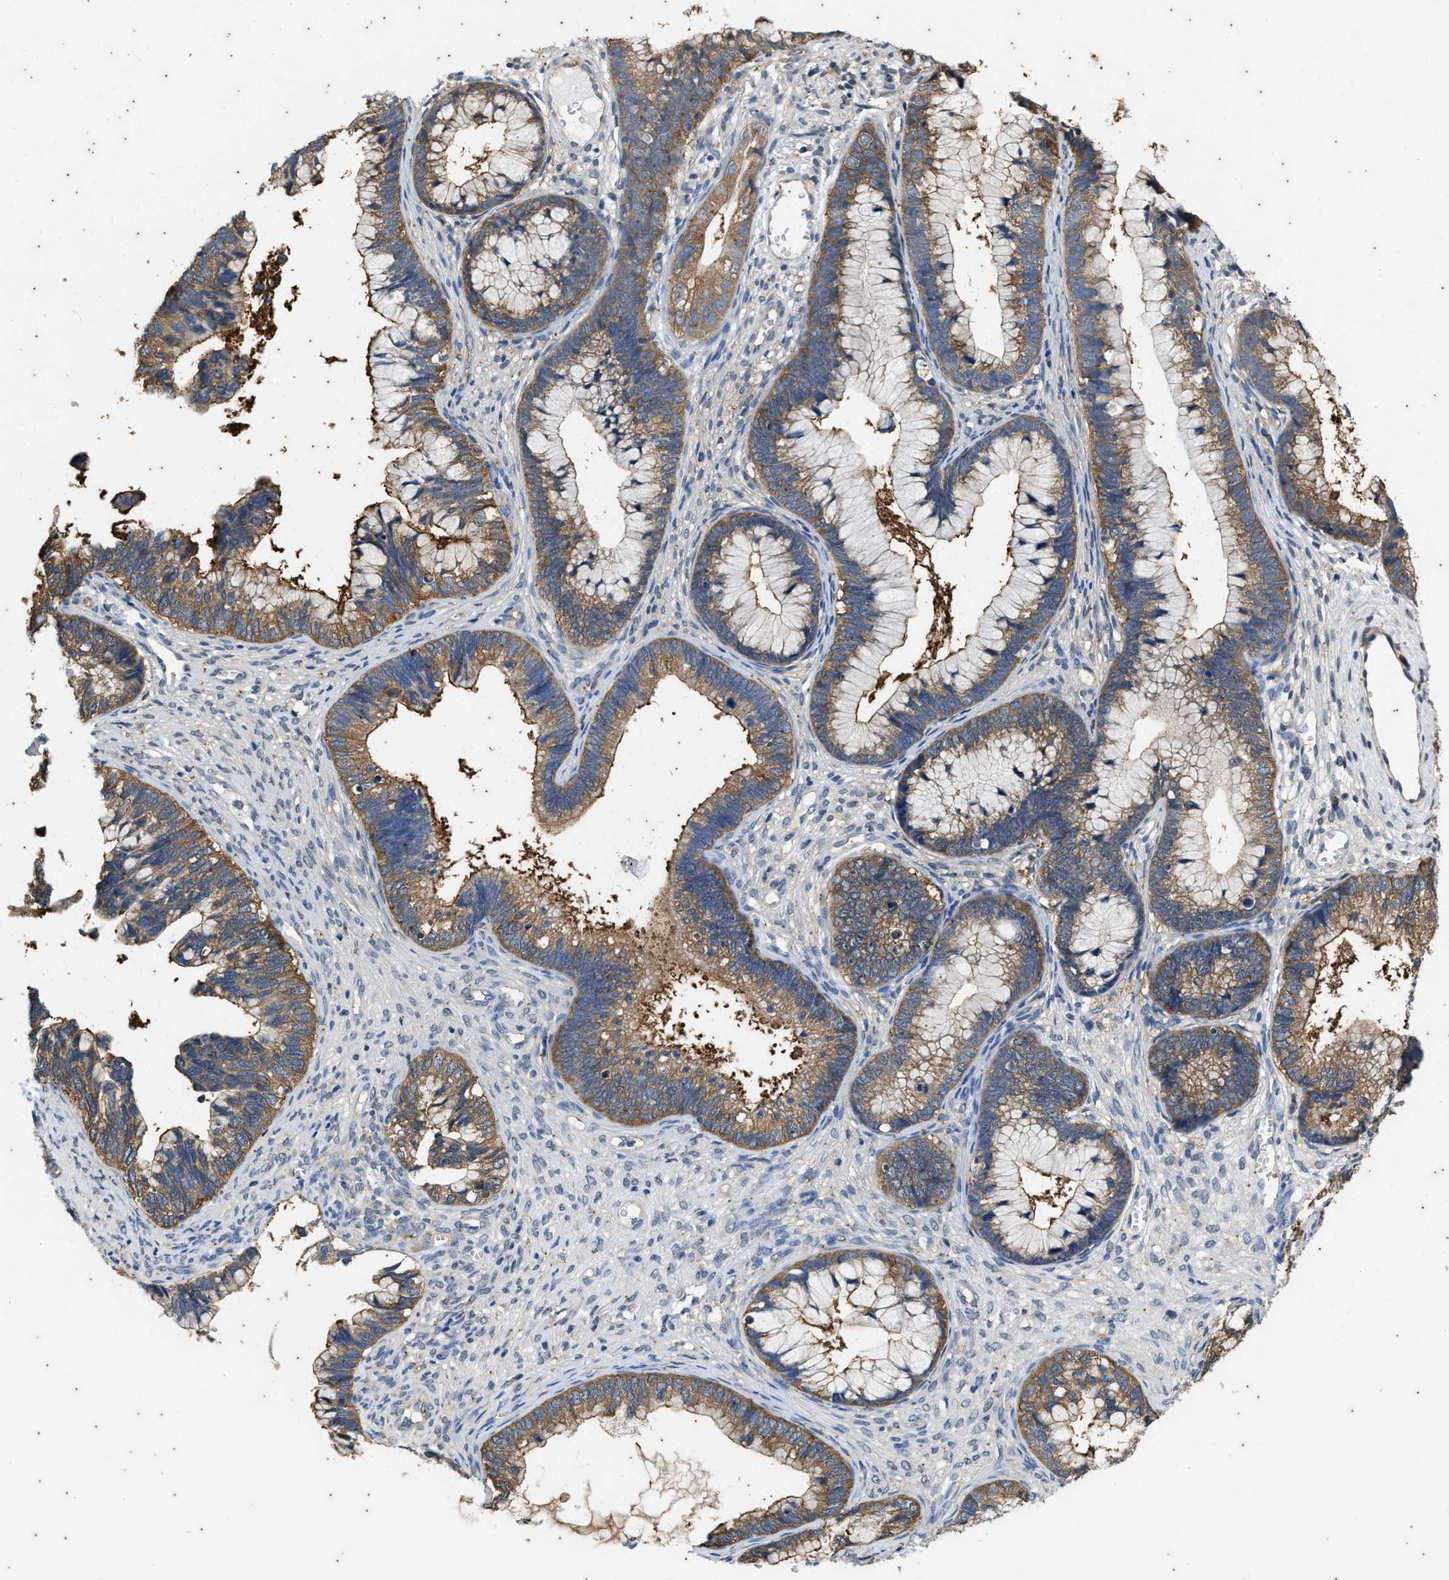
{"staining": {"intensity": "moderate", "quantity": ">75%", "location": "cytoplasmic/membranous"}, "tissue": "cervical cancer", "cell_type": "Tumor cells", "image_type": "cancer", "snomed": [{"axis": "morphology", "description": "Adenocarcinoma, NOS"}, {"axis": "topography", "description": "Cervix"}], "caption": "High-power microscopy captured an immunohistochemistry (IHC) photomicrograph of cervical cancer (adenocarcinoma), revealing moderate cytoplasmic/membranous staining in about >75% of tumor cells.", "gene": "COX19", "patient": {"sex": "female", "age": 44}}